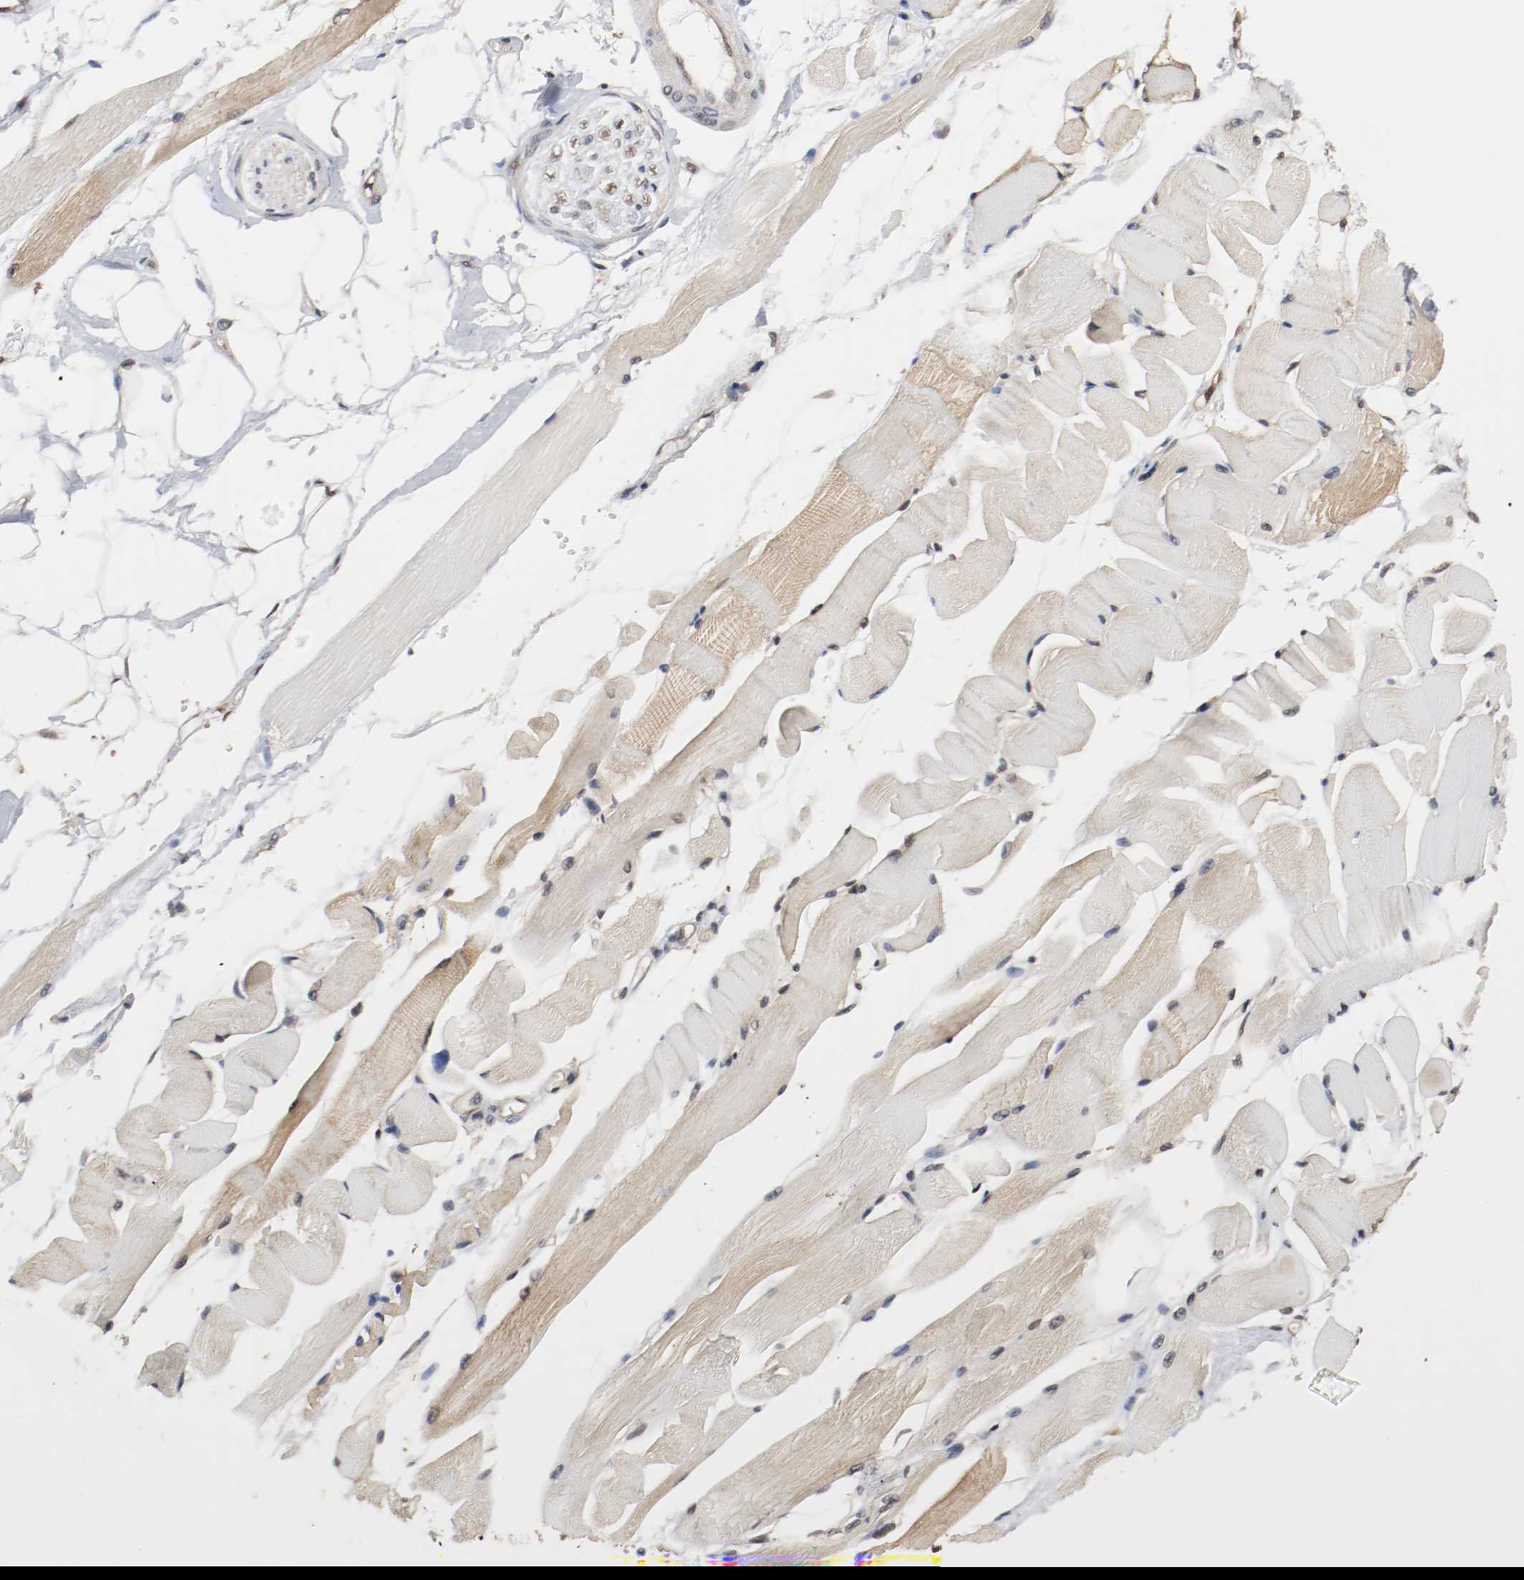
{"staining": {"intensity": "moderate", "quantity": ">75%", "location": "cytoplasmic/membranous,nuclear"}, "tissue": "skeletal muscle", "cell_type": "Myocytes", "image_type": "normal", "snomed": [{"axis": "morphology", "description": "Normal tissue, NOS"}, {"axis": "topography", "description": "Skeletal muscle"}, {"axis": "topography", "description": "Peripheral nerve tissue"}], "caption": "IHC of benign skeletal muscle exhibits medium levels of moderate cytoplasmic/membranous,nuclear staining in about >75% of myocytes. Using DAB (3,3'-diaminobenzidine) (brown) and hematoxylin (blue) stains, captured at high magnification using brightfield microscopy.", "gene": "AFG3L2", "patient": {"sex": "female", "age": 84}}